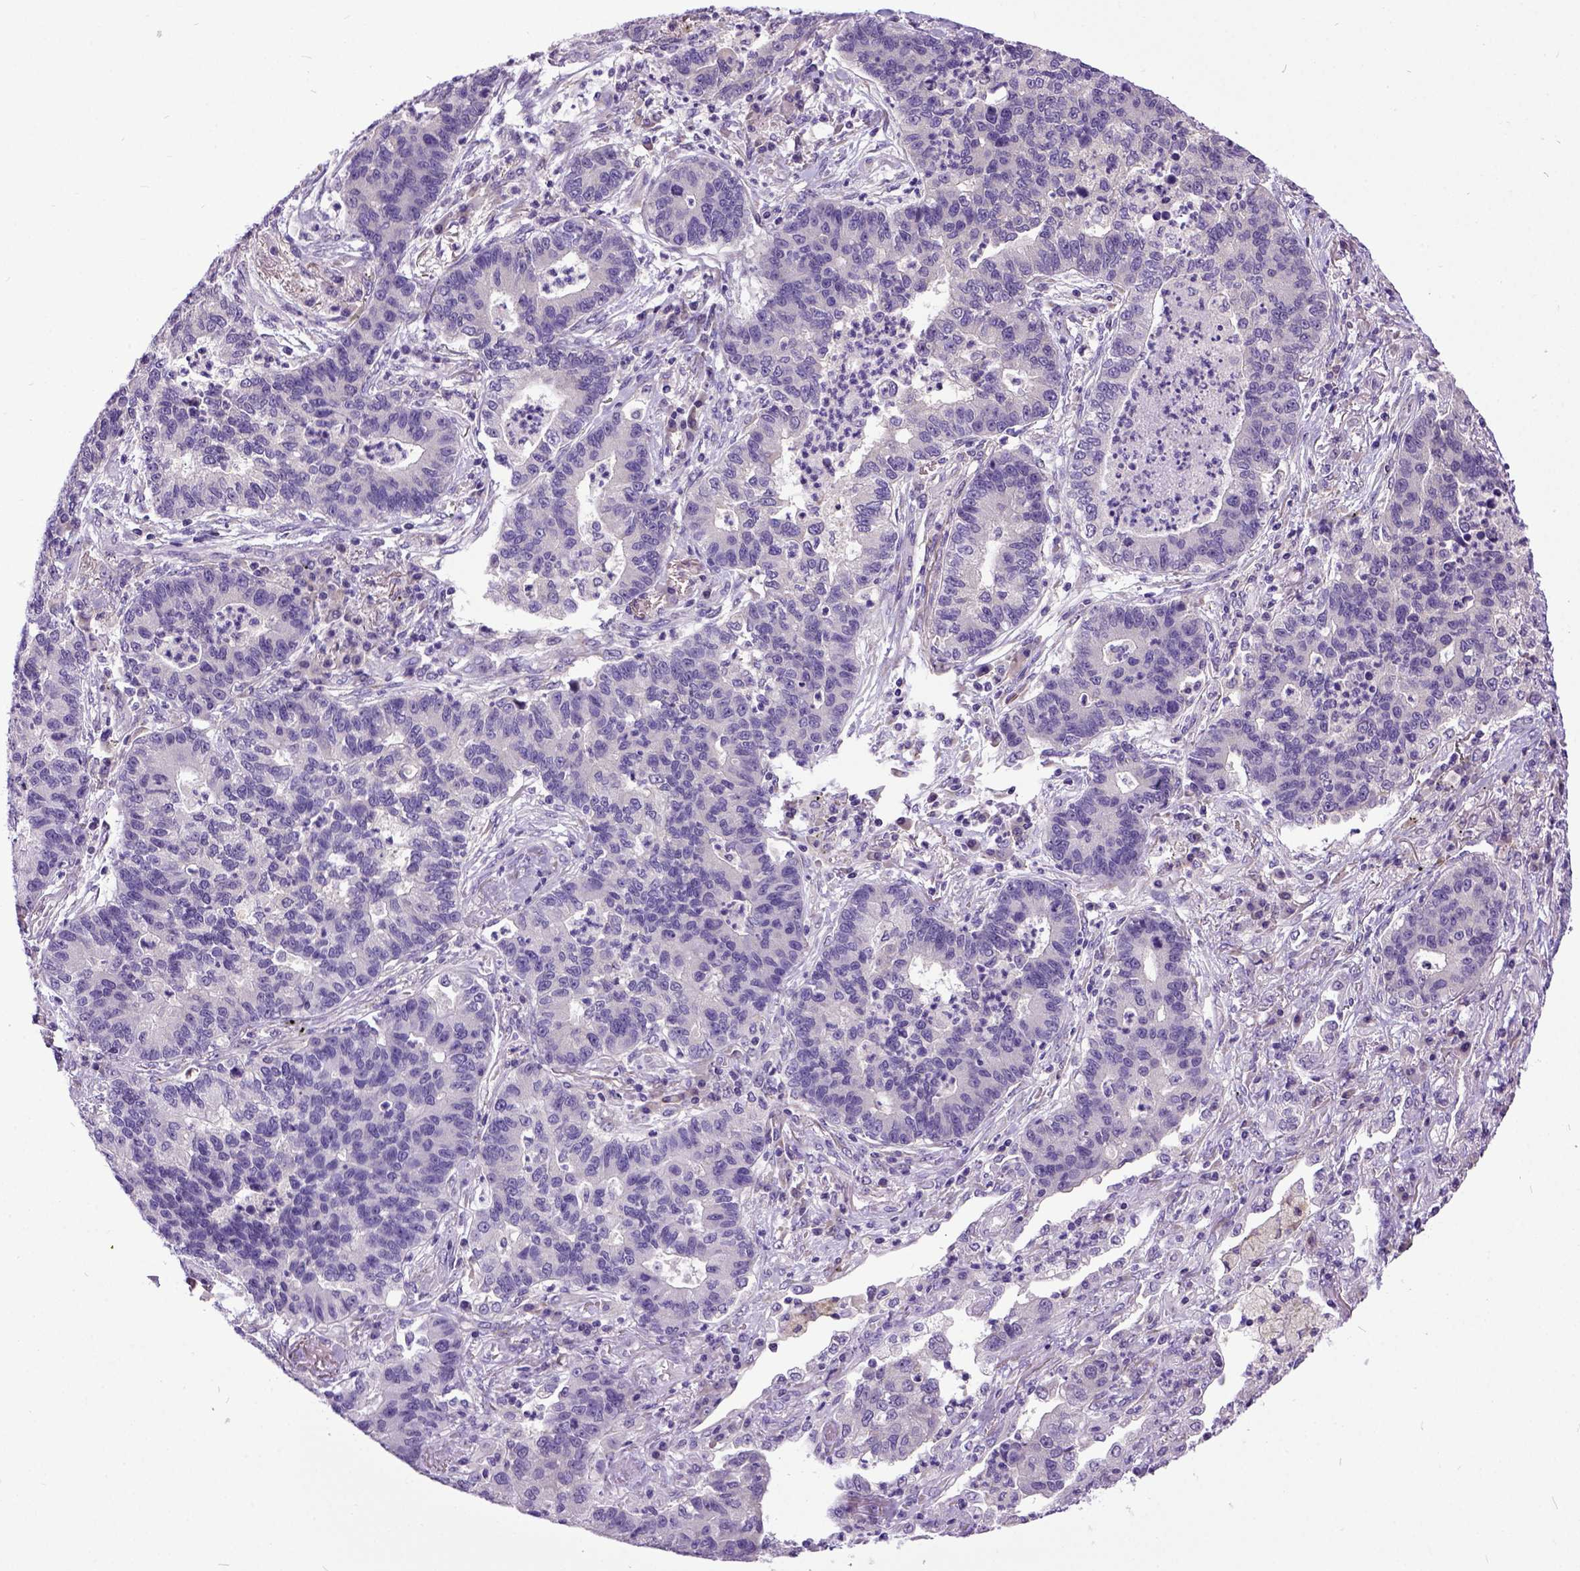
{"staining": {"intensity": "negative", "quantity": "none", "location": "none"}, "tissue": "lung cancer", "cell_type": "Tumor cells", "image_type": "cancer", "snomed": [{"axis": "morphology", "description": "Adenocarcinoma, NOS"}, {"axis": "topography", "description": "Lung"}], "caption": "The photomicrograph demonstrates no significant staining in tumor cells of lung cancer (adenocarcinoma). The staining was performed using DAB (3,3'-diaminobenzidine) to visualize the protein expression in brown, while the nuclei were stained in blue with hematoxylin (Magnification: 20x).", "gene": "NEK5", "patient": {"sex": "female", "age": 57}}